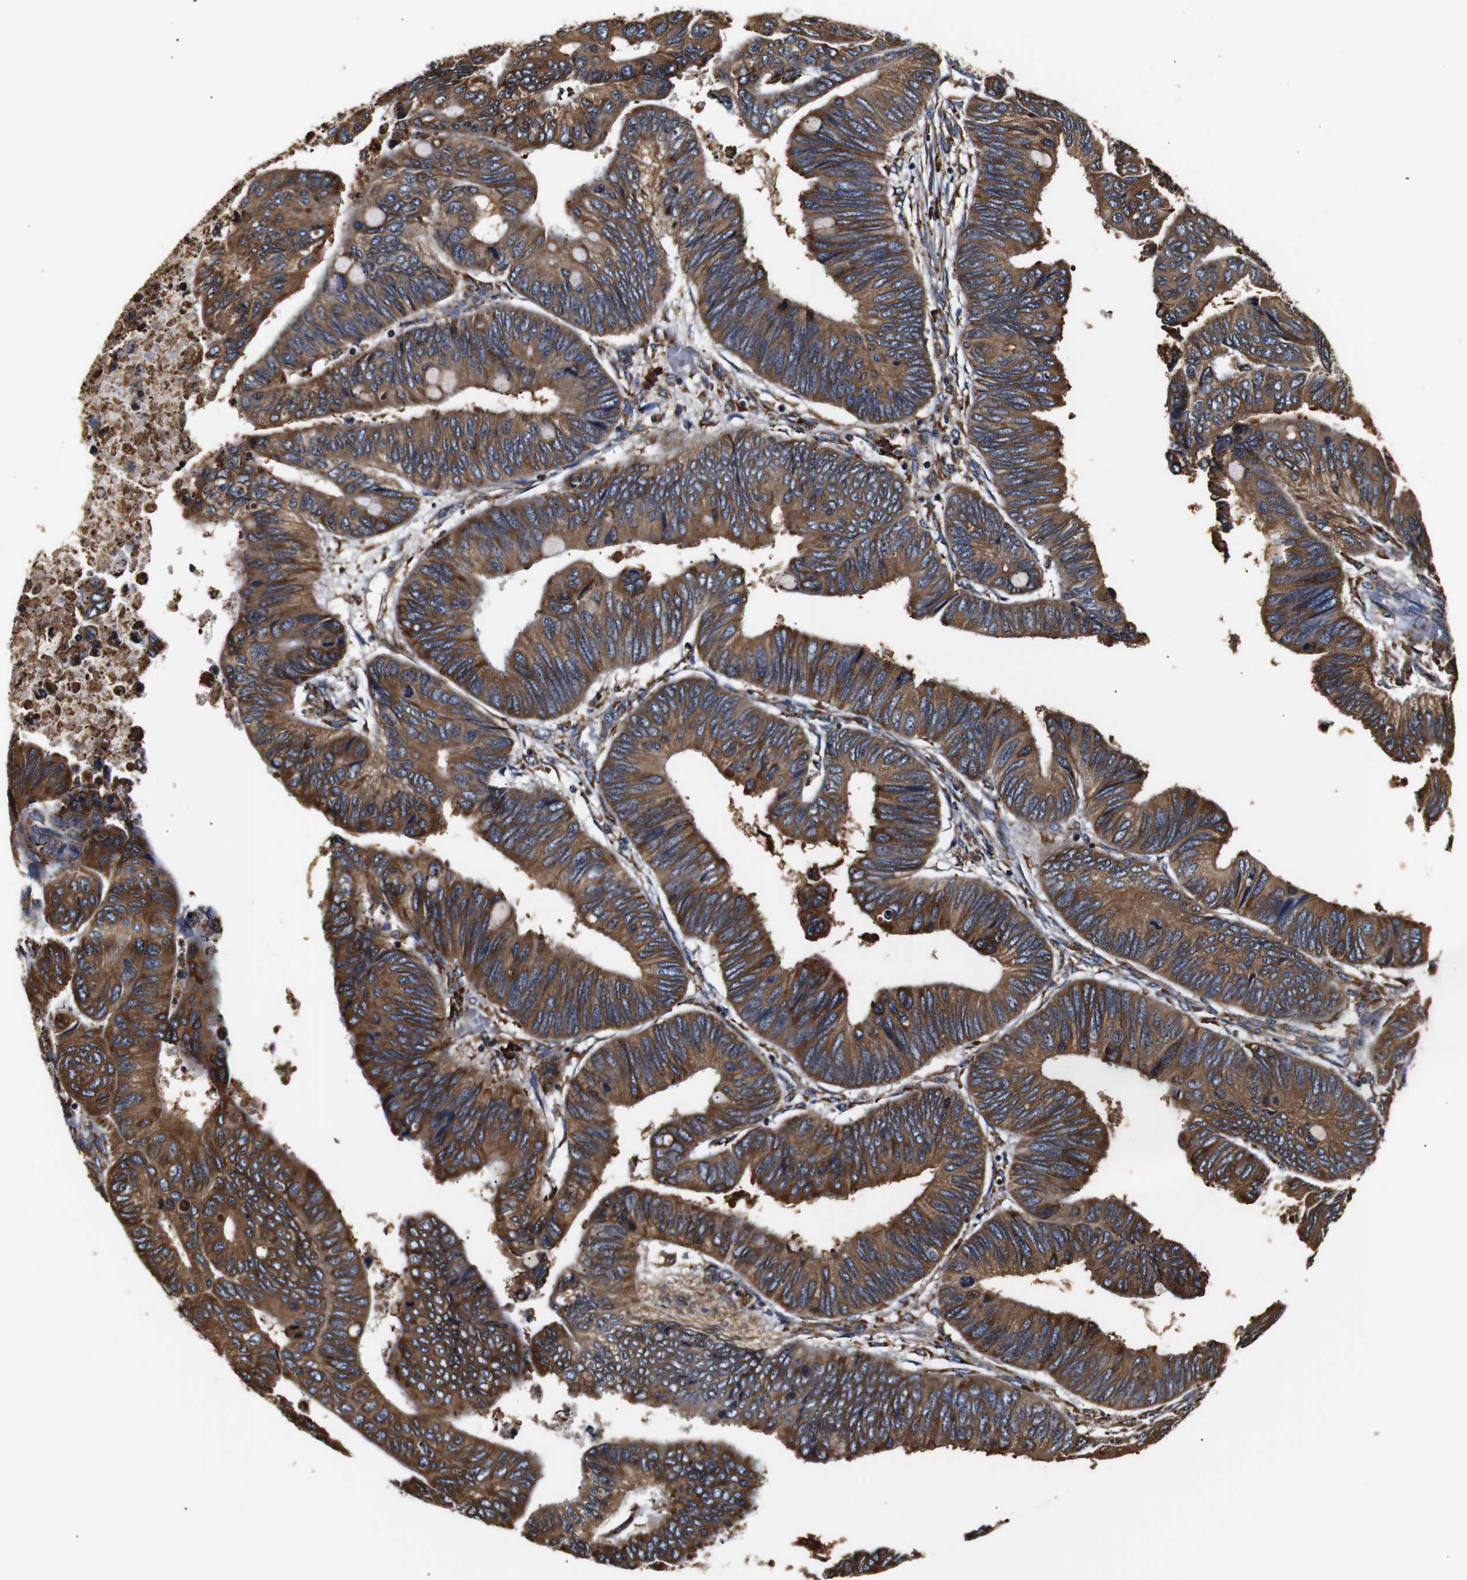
{"staining": {"intensity": "moderate", "quantity": ">75%", "location": "cytoplasmic/membranous"}, "tissue": "colorectal cancer", "cell_type": "Tumor cells", "image_type": "cancer", "snomed": [{"axis": "morphology", "description": "Normal tissue, NOS"}, {"axis": "morphology", "description": "Adenocarcinoma, NOS"}, {"axis": "topography", "description": "Rectum"}, {"axis": "topography", "description": "Peripheral nerve tissue"}], "caption": "IHC image of neoplastic tissue: human colorectal cancer stained using immunohistochemistry (IHC) reveals medium levels of moderate protein expression localized specifically in the cytoplasmic/membranous of tumor cells, appearing as a cytoplasmic/membranous brown color.", "gene": "HHIP", "patient": {"sex": "male", "age": 92}}